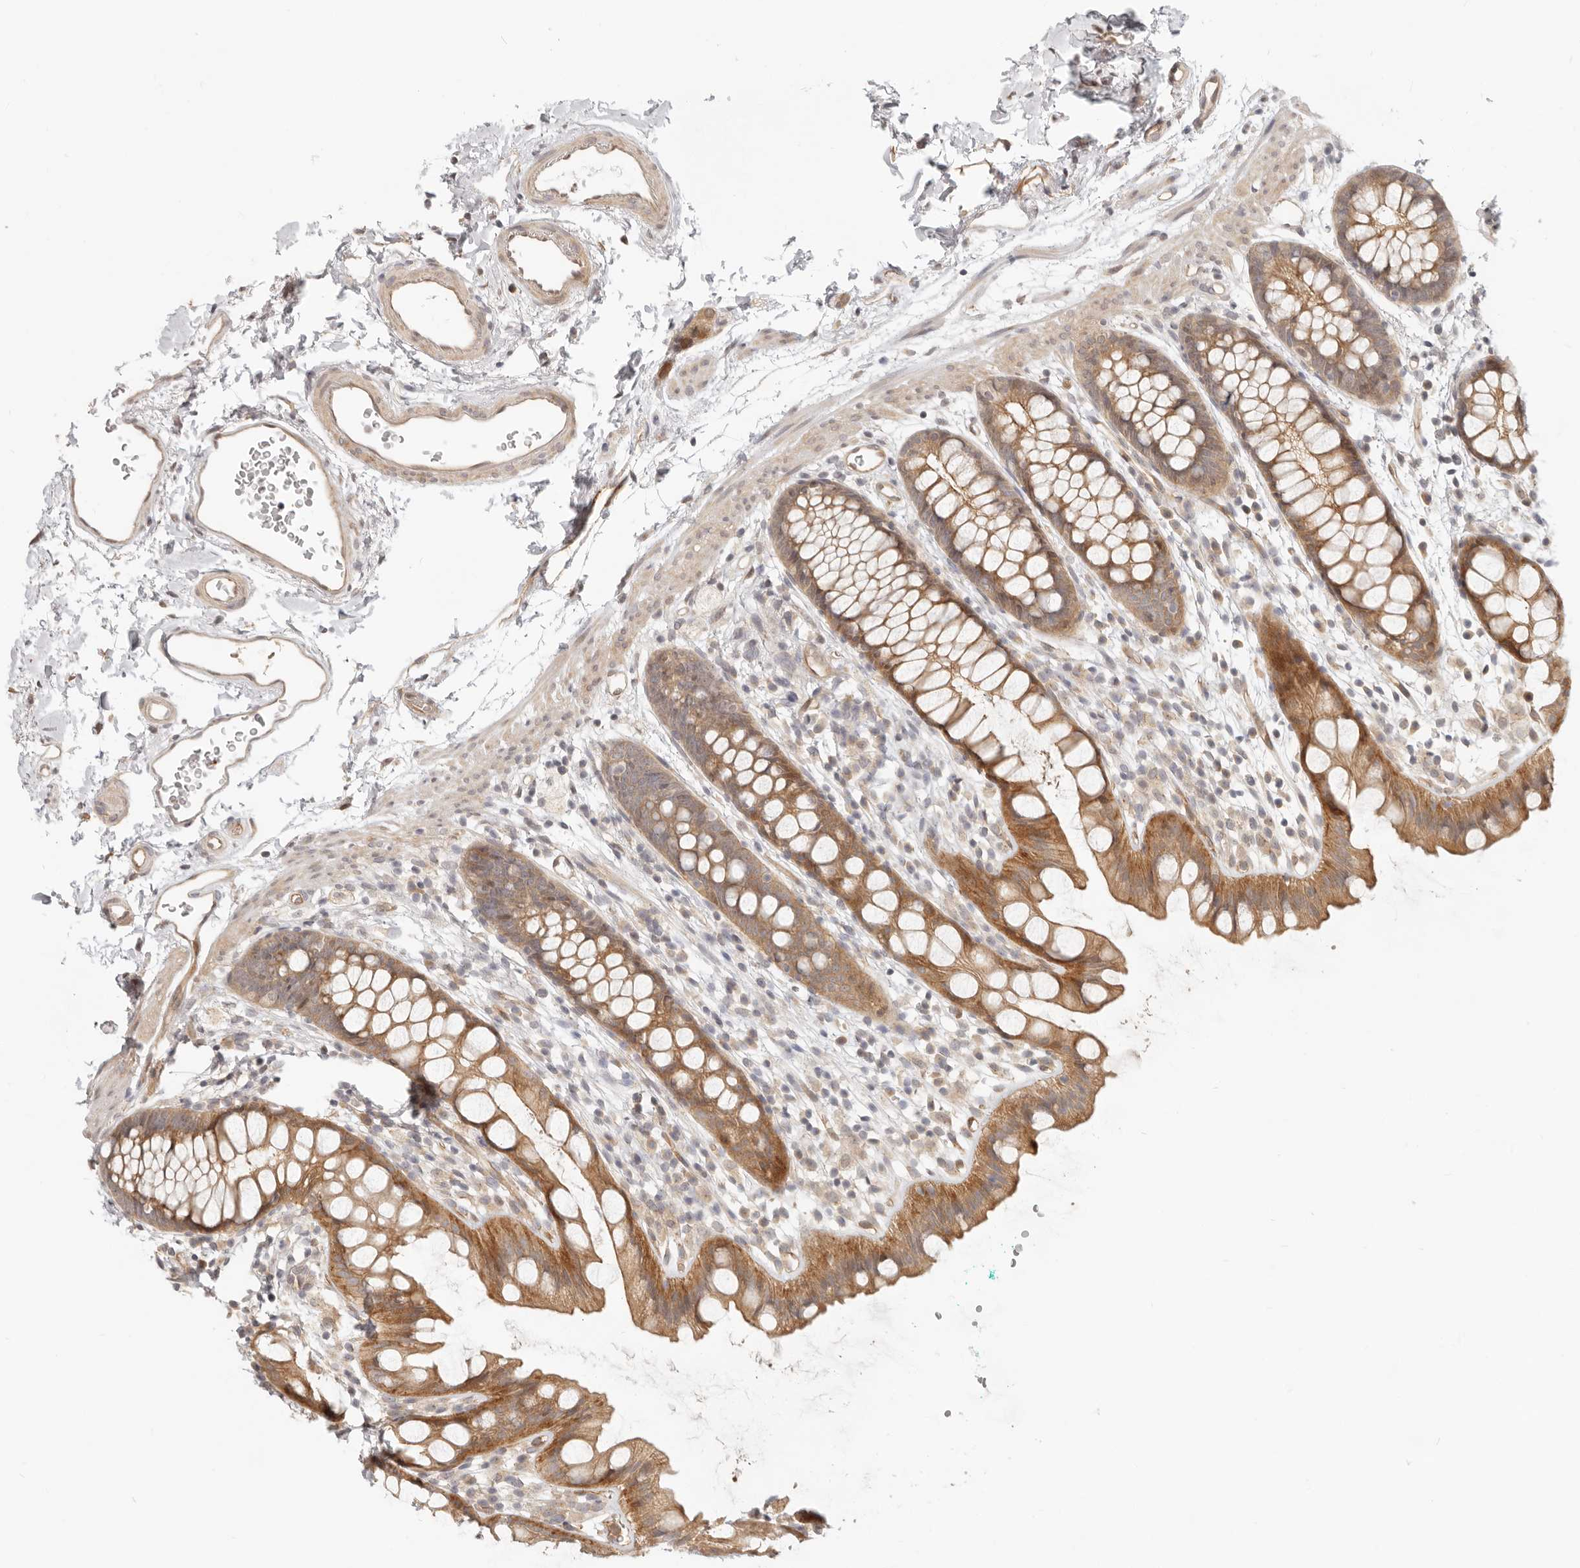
{"staining": {"intensity": "moderate", "quantity": ">75%", "location": "cytoplasmic/membranous"}, "tissue": "rectum", "cell_type": "Glandular cells", "image_type": "normal", "snomed": [{"axis": "morphology", "description": "Normal tissue, NOS"}, {"axis": "topography", "description": "Rectum"}], "caption": "Unremarkable rectum was stained to show a protein in brown. There is medium levels of moderate cytoplasmic/membranous staining in about >75% of glandular cells. (IHC, brightfield microscopy, high magnification).", "gene": "TUFT1", "patient": {"sex": "female", "age": 65}}